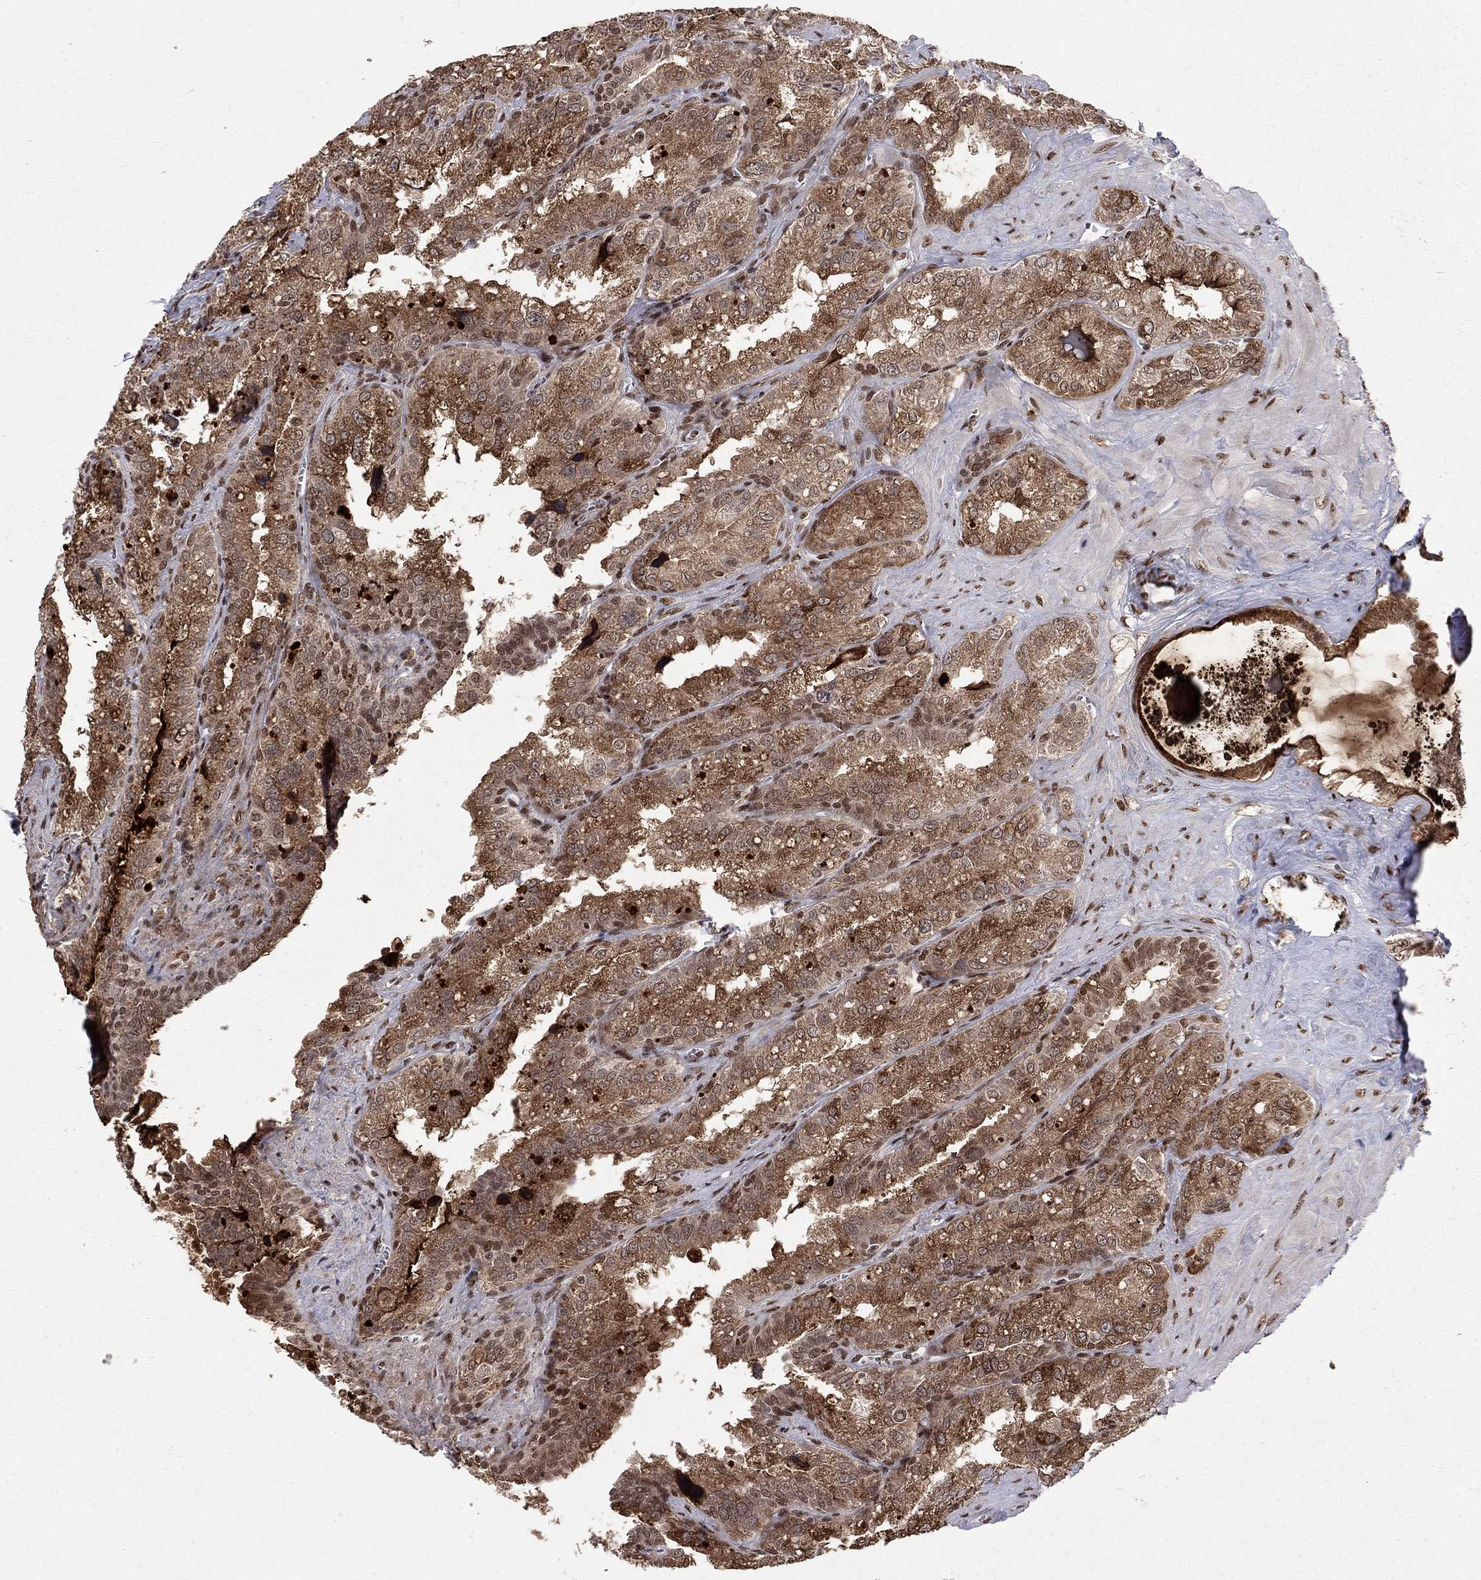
{"staining": {"intensity": "strong", "quantity": "25%-75%", "location": "cytoplasmic/membranous,nuclear"}, "tissue": "seminal vesicle", "cell_type": "Glandular cells", "image_type": "normal", "snomed": [{"axis": "morphology", "description": "Normal tissue, NOS"}, {"axis": "topography", "description": "Seminal veicle"}], "caption": "Unremarkable seminal vesicle was stained to show a protein in brown. There is high levels of strong cytoplasmic/membranous,nuclear positivity in approximately 25%-75% of glandular cells. (IHC, brightfield microscopy, high magnification).", "gene": "SAP30L", "patient": {"sex": "male", "age": 57}}